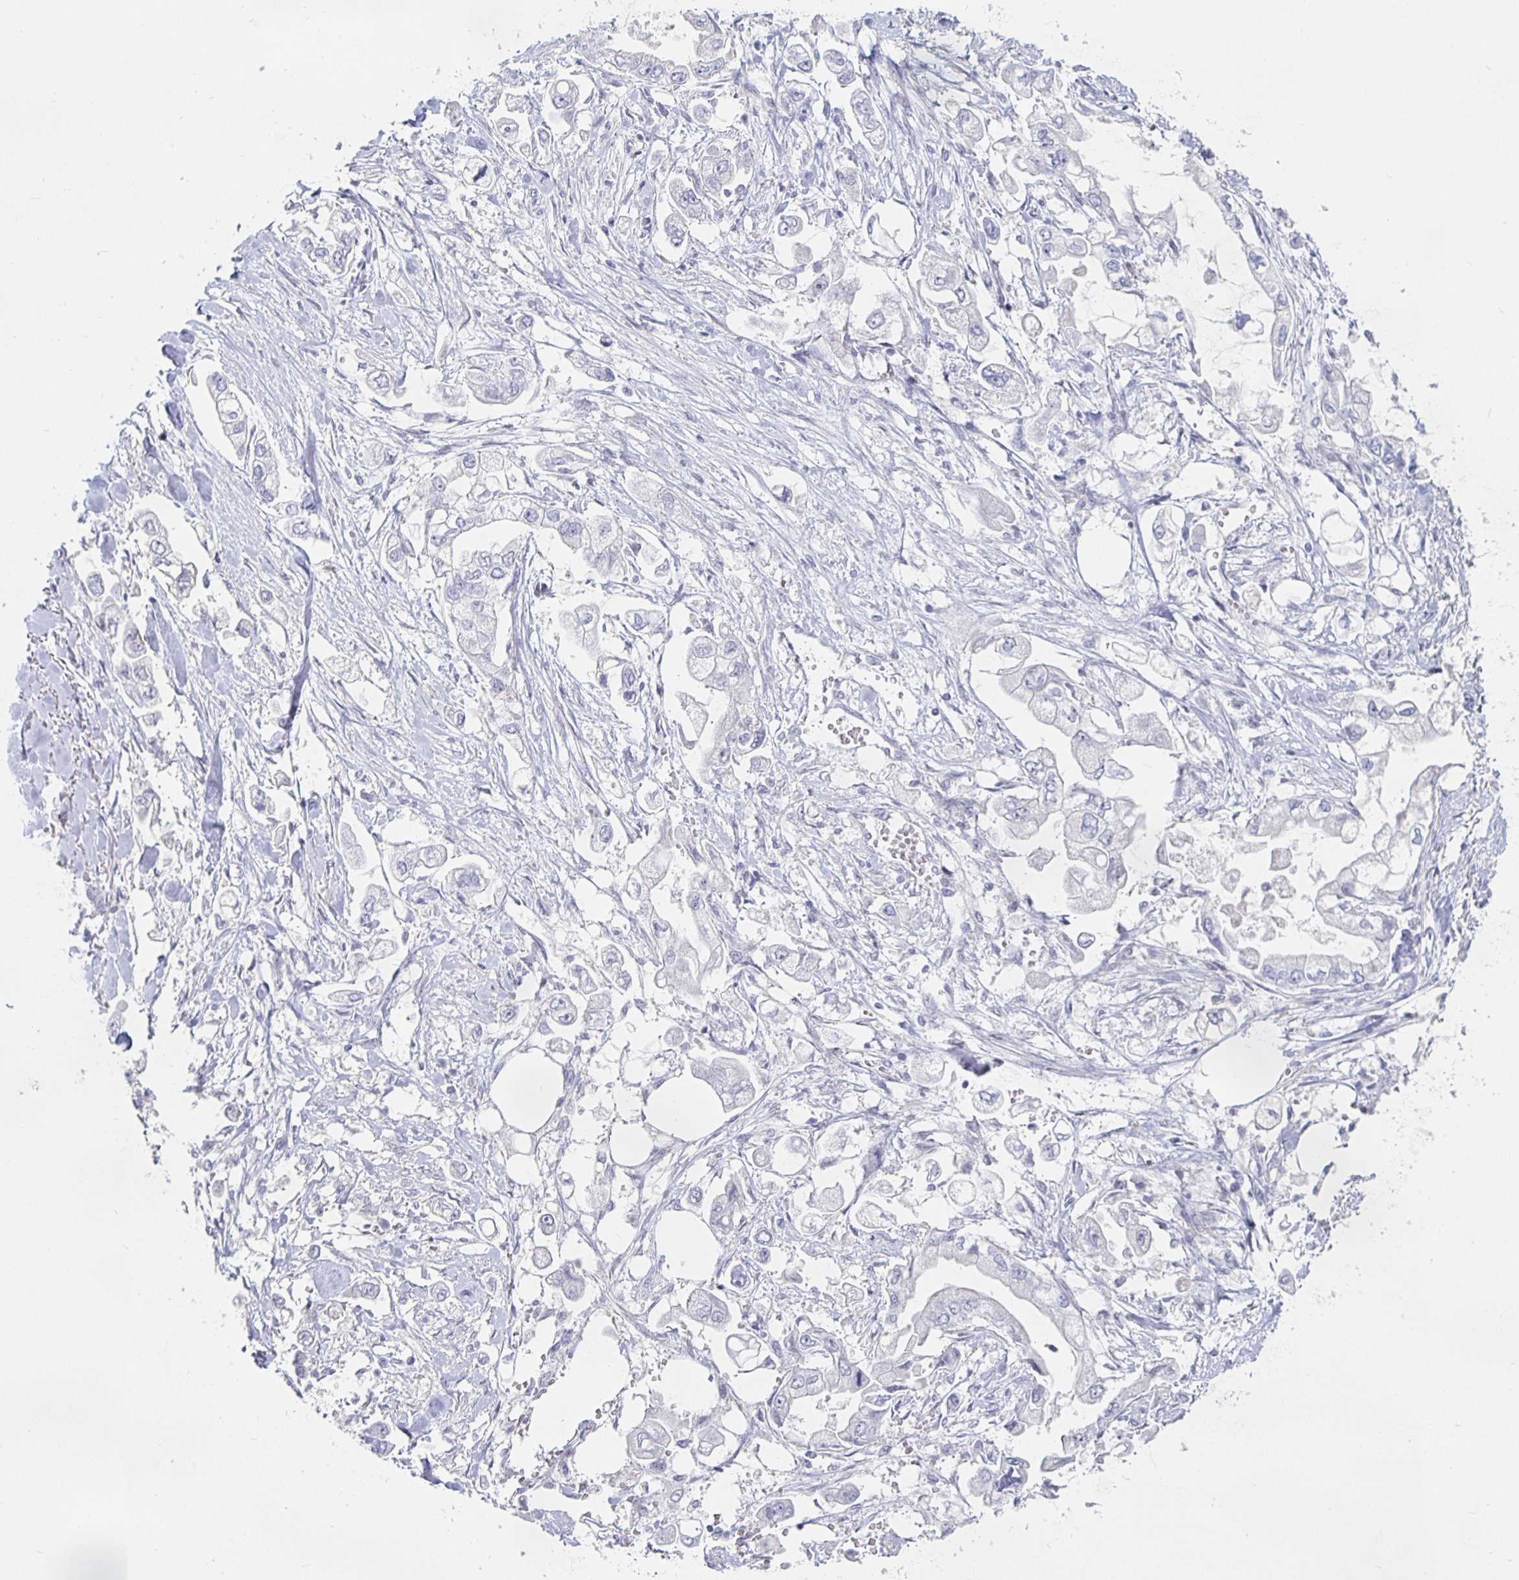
{"staining": {"intensity": "negative", "quantity": "none", "location": "none"}, "tissue": "stomach cancer", "cell_type": "Tumor cells", "image_type": "cancer", "snomed": [{"axis": "morphology", "description": "Adenocarcinoma, NOS"}, {"axis": "topography", "description": "Stomach"}], "caption": "Stomach adenocarcinoma was stained to show a protein in brown. There is no significant staining in tumor cells.", "gene": "S100G", "patient": {"sex": "male", "age": 62}}